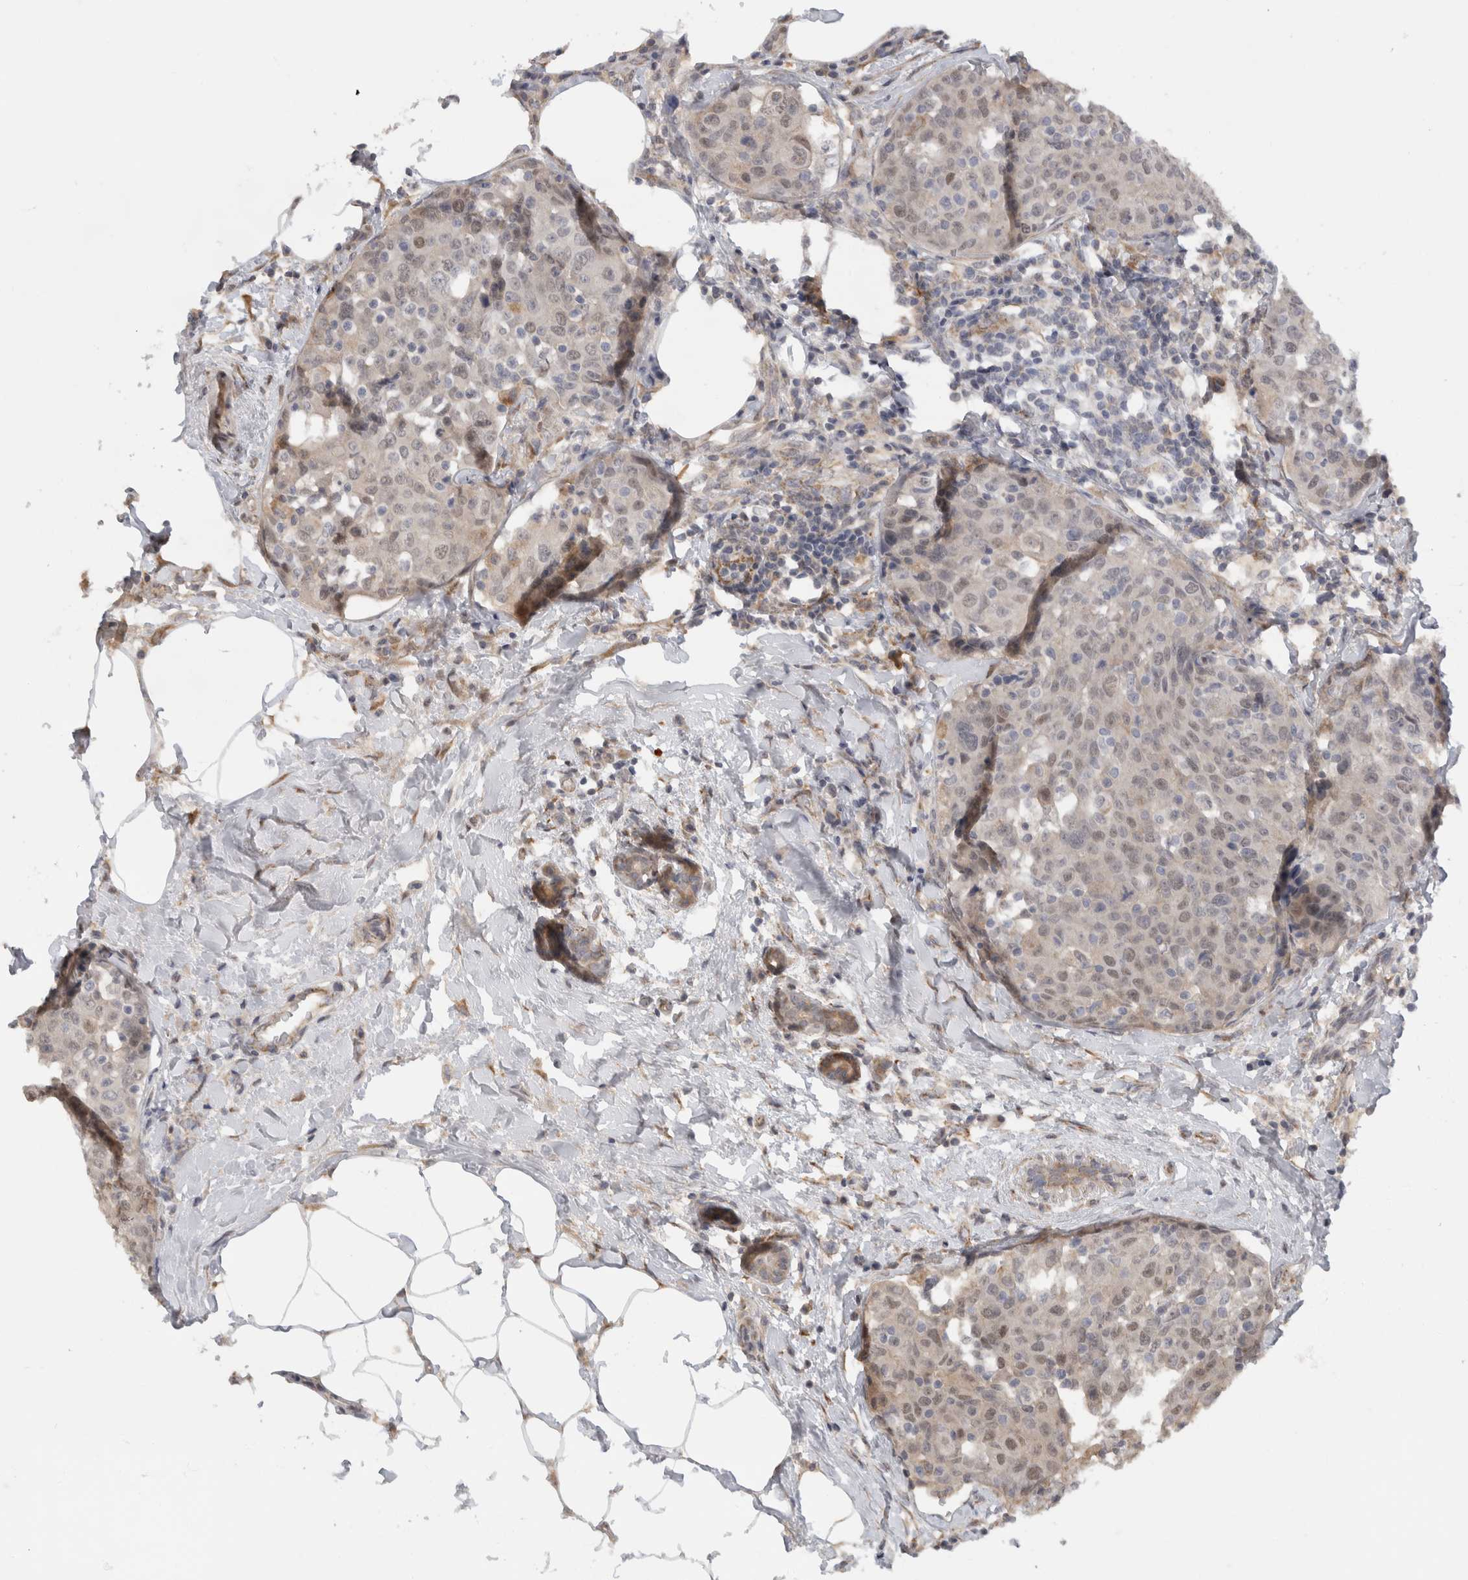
{"staining": {"intensity": "weak", "quantity": "25%-75%", "location": "nuclear"}, "tissue": "breast cancer", "cell_type": "Tumor cells", "image_type": "cancer", "snomed": [{"axis": "morphology", "description": "Normal tissue, NOS"}, {"axis": "morphology", "description": "Duct carcinoma"}, {"axis": "topography", "description": "Breast"}], "caption": "A micrograph showing weak nuclear positivity in approximately 25%-75% of tumor cells in breast cancer (infiltrating ductal carcinoma), as visualized by brown immunohistochemical staining.", "gene": "DYRK2", "patient": {"sex": "female", "age": 37}}